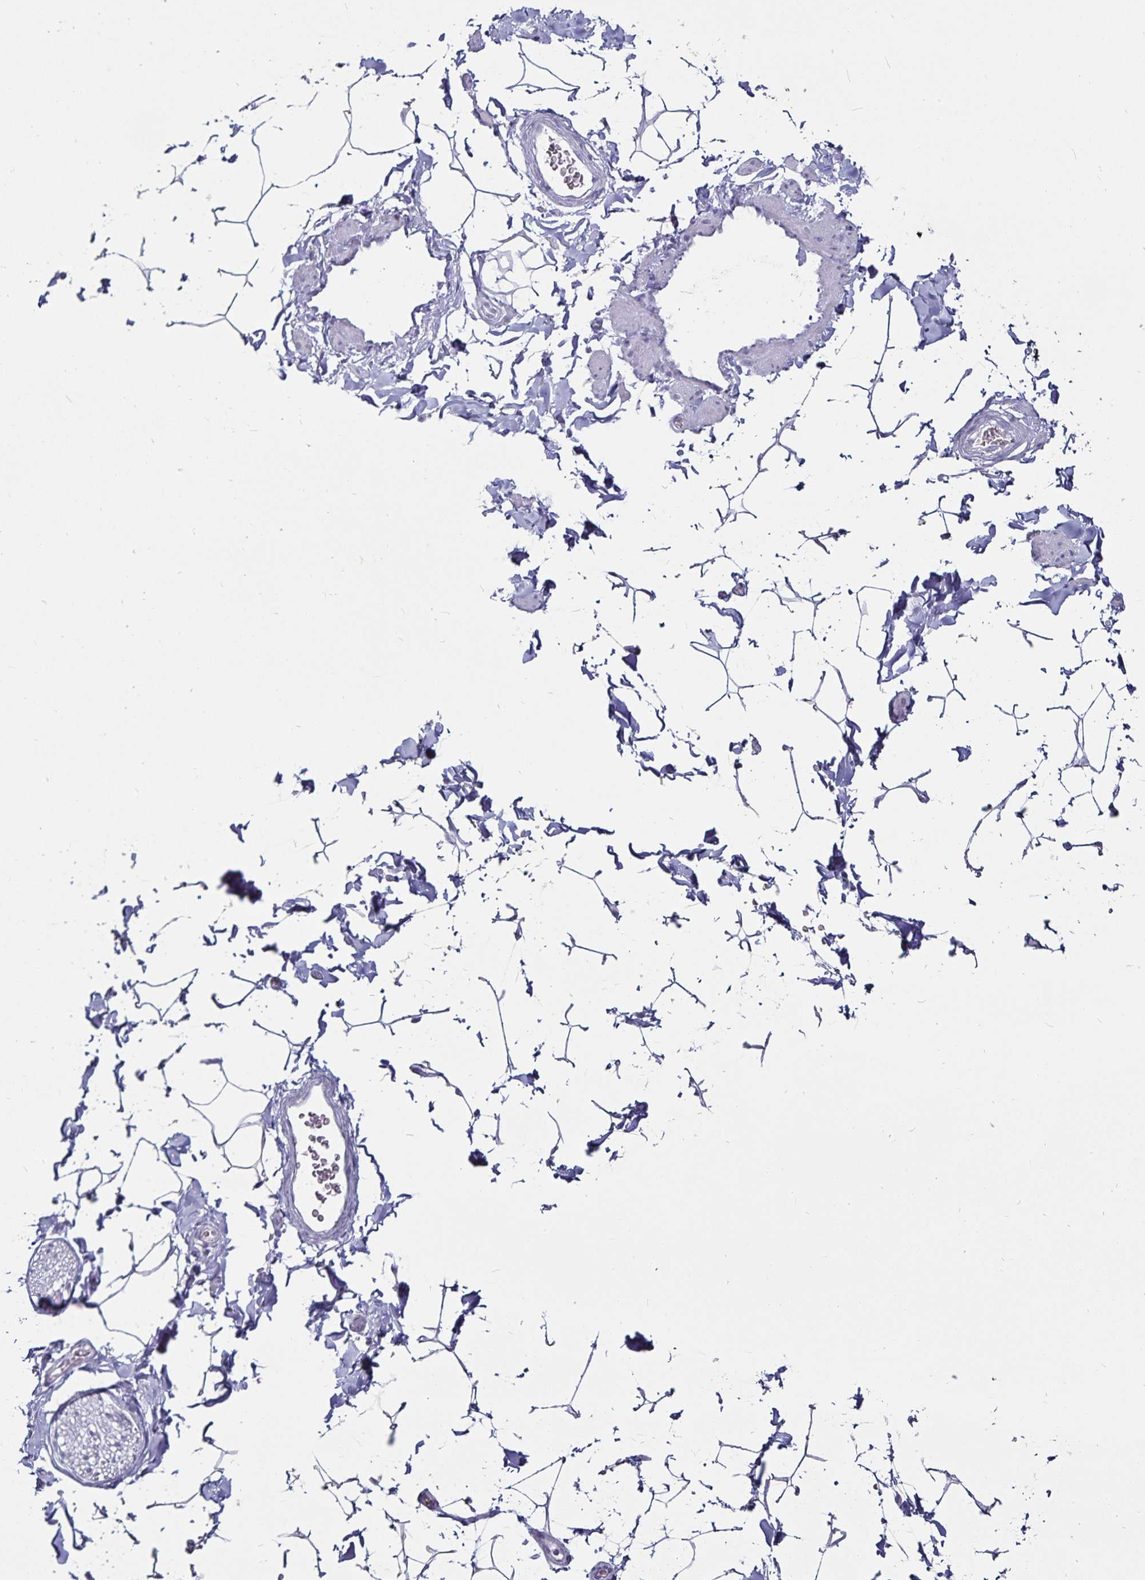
{"staining": {"intensity": "negative", "quantity": "none", "location": "none"}, "tissue": "adipose tissue", "cell_type": "Adipocytes", "image_type": "normal", "snomed": [{"axis": "morphology", "description": "Normal tissue, NOS"}, {"axis": "topography", "description": "Epididymis"}, {"axis": "topography", "description": "Peripheral nerve tissue"}], "caption": "IHC photomicrograph of unremarkable adipose tissue stained for a protein (brown), which reveals no positivity in adipocytes.", "gene": "DEFA6", "patient": {"sex": "male", "age": 32}}